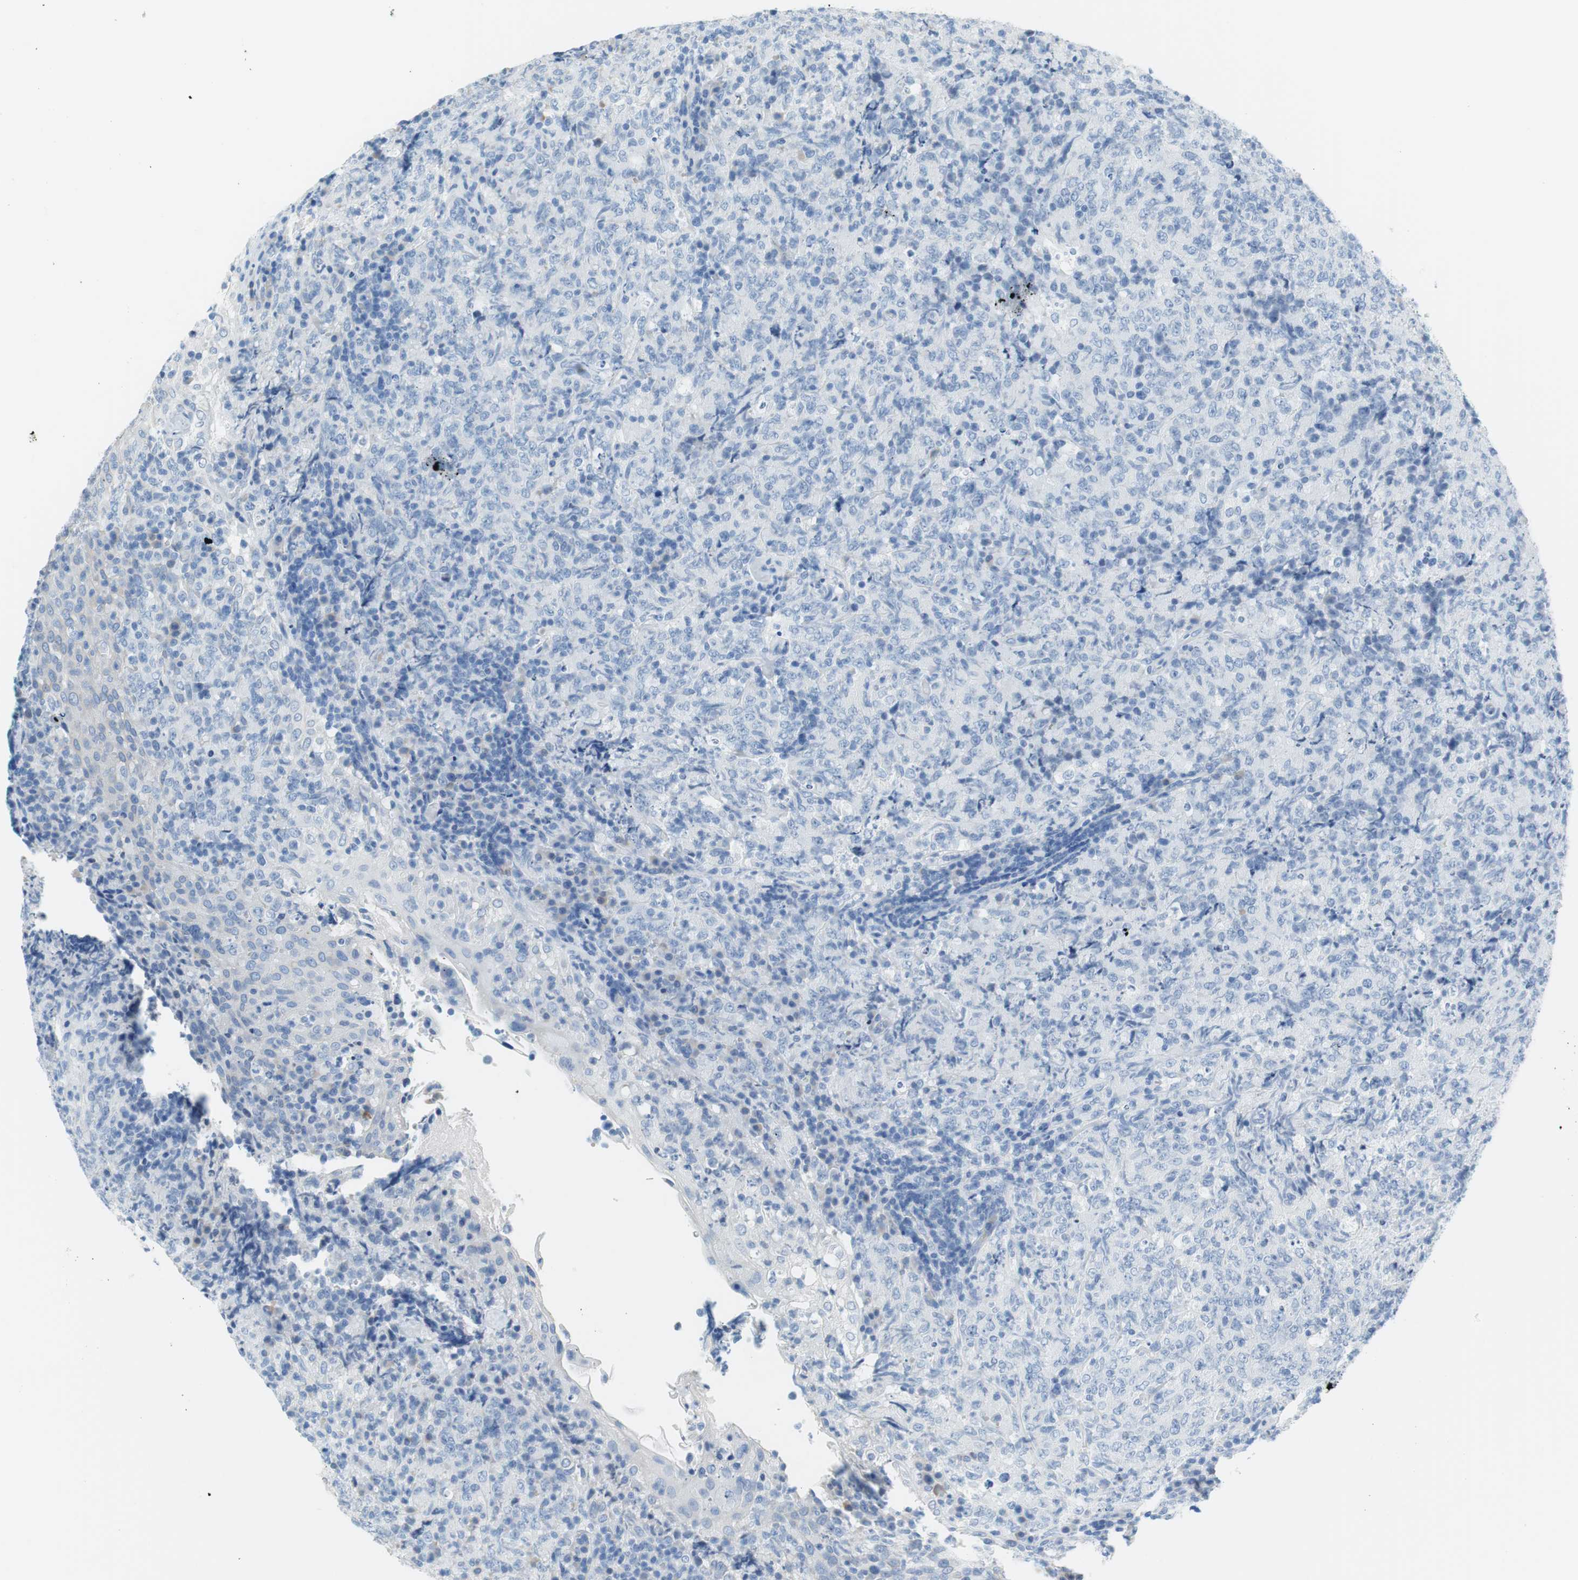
{"staining": {"intensity": "negative", "quantity": "none", "location": "none"}, "tissue": "lymphoma", "cell_type": "Tumor cells", "image_type": "cancer", "snomed": [{"axis": "morphology", "description": "Malignant lymphoma, non-Hodgkin's type, High grade"}, {"axis": "topography", "description": "Tonsil"}], "caption": "Histopathology image shows no protein staining in tumor cells of high-grade malignant lymphoma, non-Hodgkin's type tissue.", "gene": "MYH1", "patient": {"sex": "female", "age": 36}}